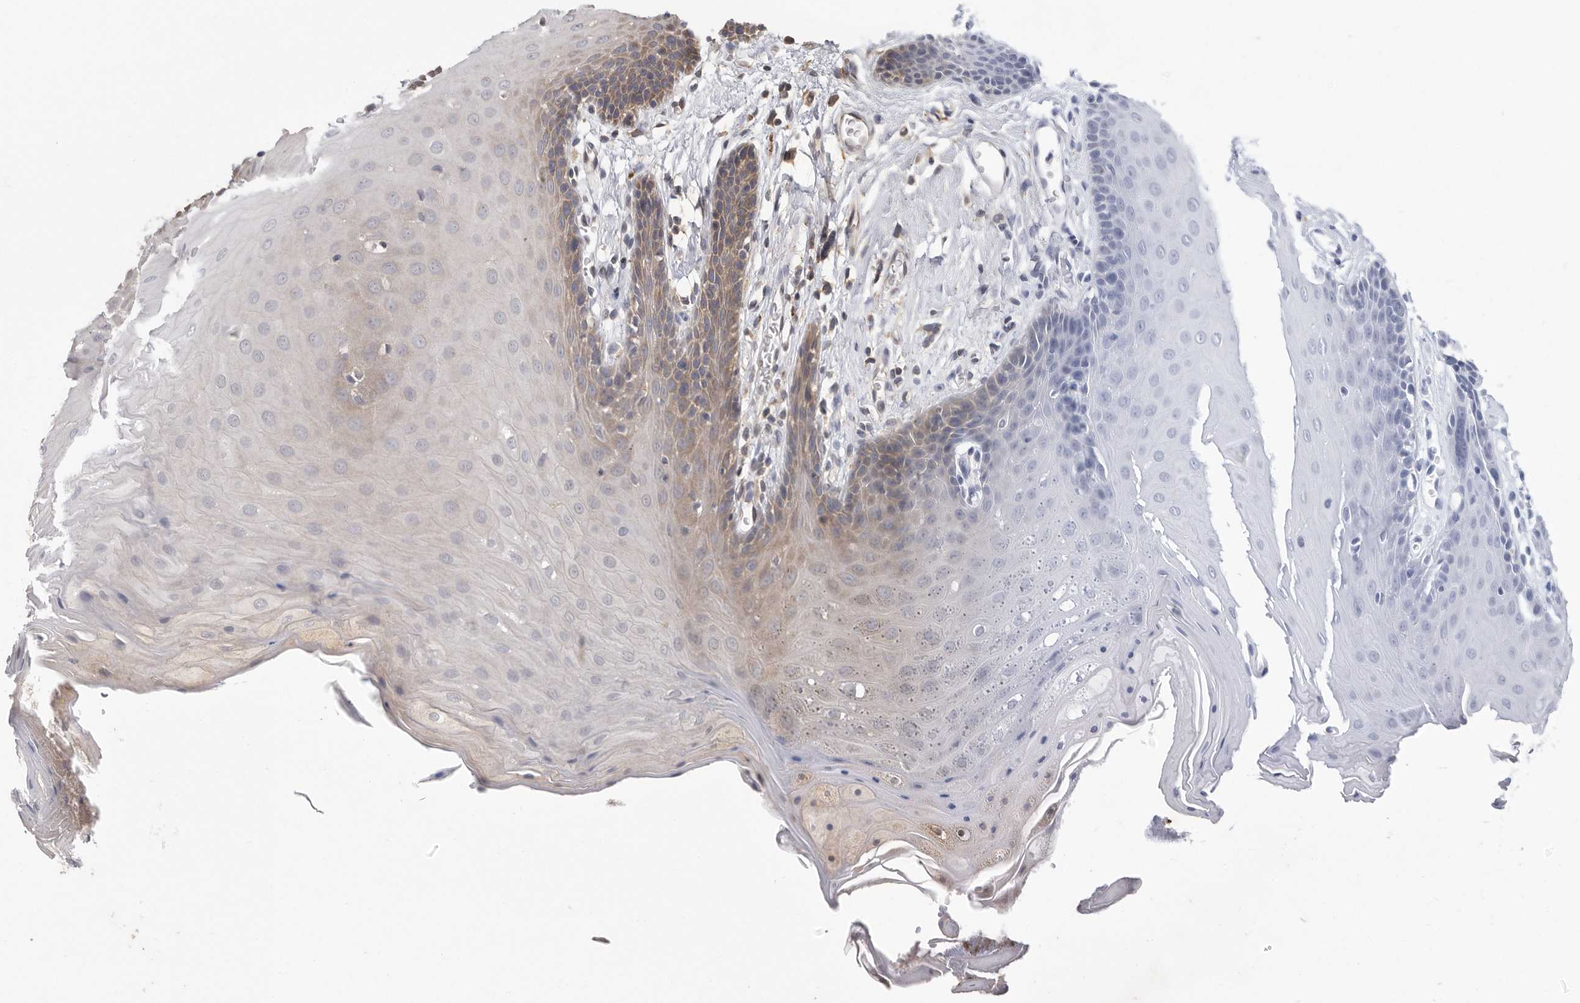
{"staining": {"intensity": "weak", "quantity": "25%-75%", "location": "cytoplasmic/membranous"}, "tissue": "oral mucosa", "cell_type": "Squamous epithelial cells", "image_type": "normal", "snomed": [{"axis": "morphology", "description": "Normal tissue, NOS"}, {"axis": "morphology", "description": "Squamous cell carcinoma, NOS"}, {"axis": "topography", "description": "Skeletal muscle"}, {"axis": "topography", "description": "Oral tissue"}, {"axis": "topography", "description": "Salivary gland"}, {"axis": "topography", "description": "Head-Neck"}], "caption": "High-magnification brightfield microscopy of normal oral mucosa stained with DAB (brown) and counterstained with hematoxylin (blue). squamous epithelial cells exhibit weak cytoplasmic/membranous positivity is present in about25%-75% of cells.", "gene": "CCT8", "patient": {"sex": "male", "age": 54}}